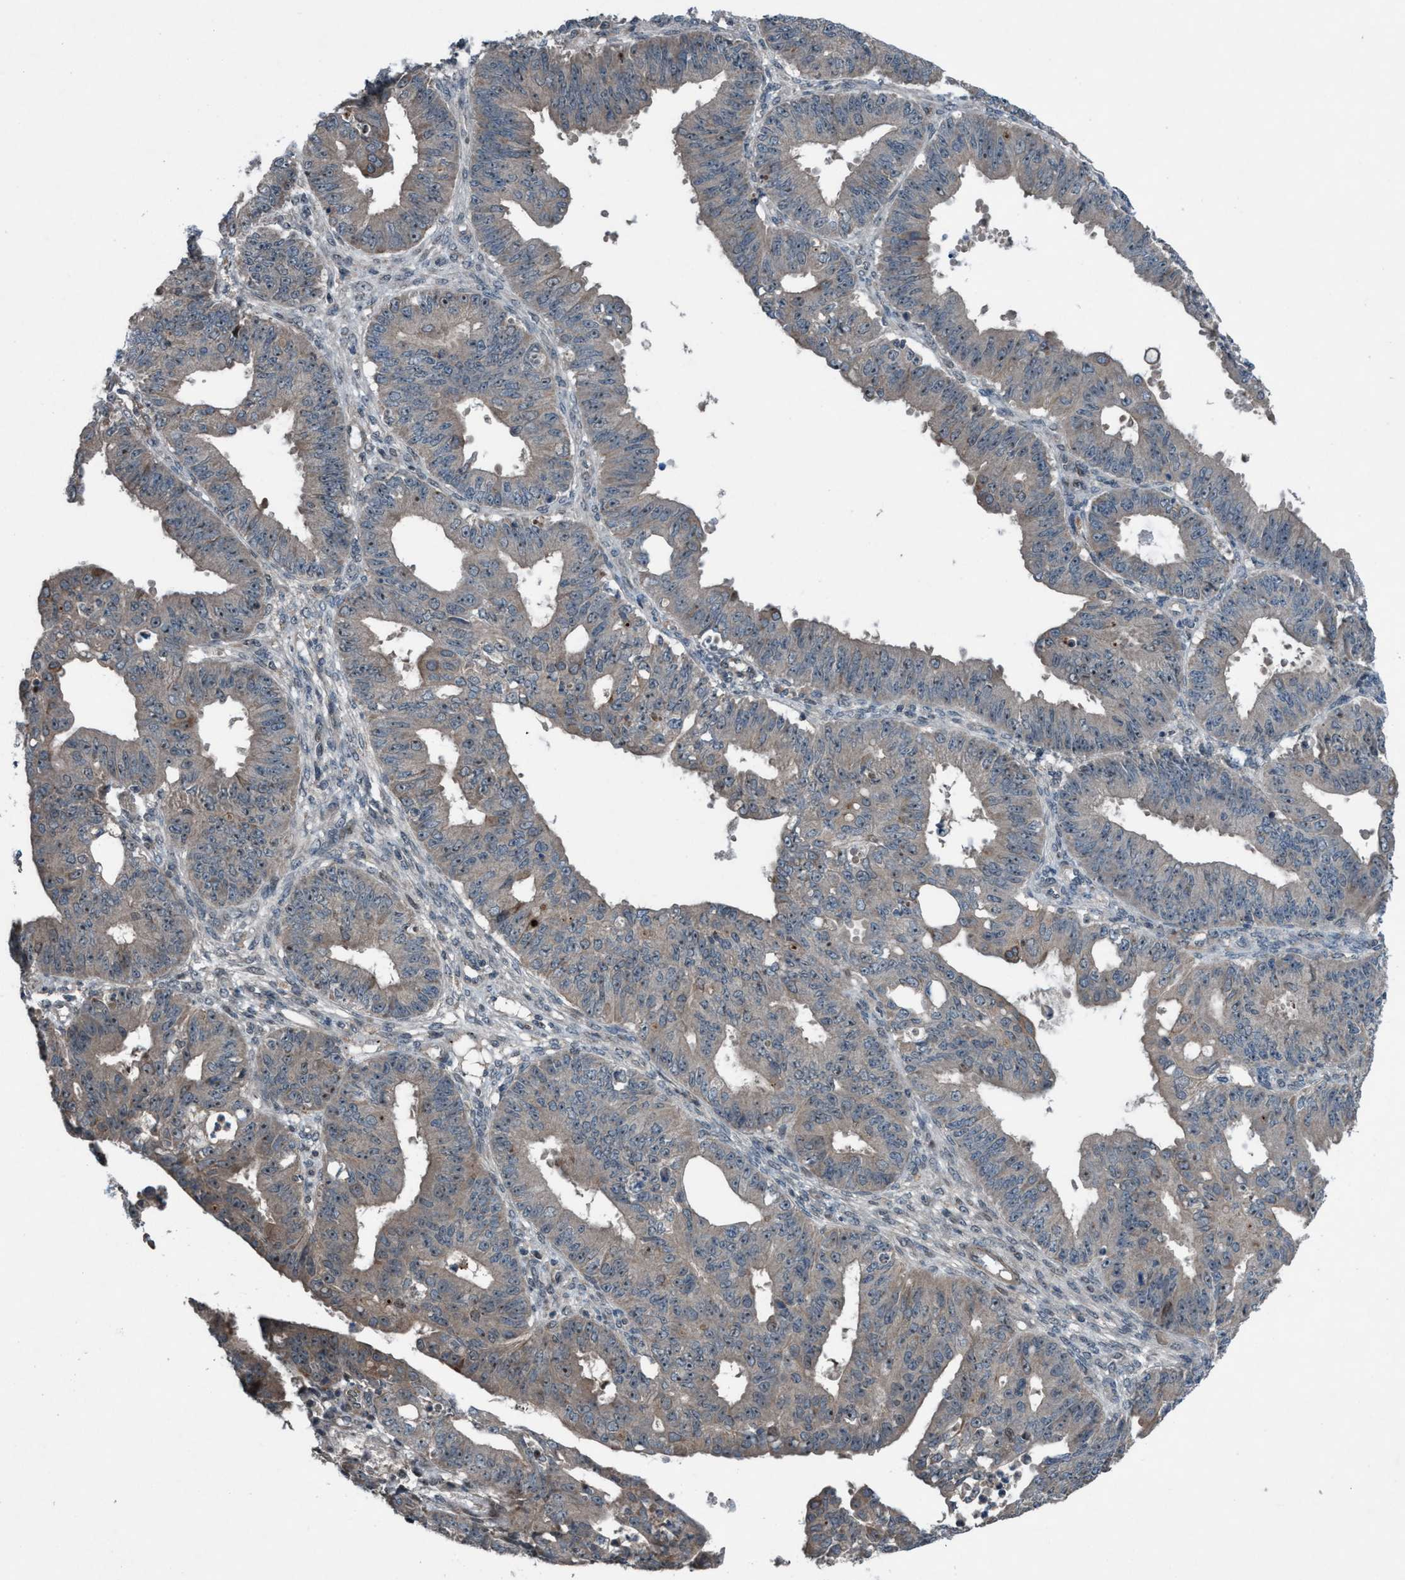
{"staining": {"intensity": "moderate", "quantity": "<25%", "location": "cytoplasmic/membranous,nuclear"}, "tissue": "ovarian cancer", "cell_type": "Tumor cells", "image_type": "cancer", "snomed": [{"axis": "morphology", "description": "Carcinoma, endometroid"}, {"axis": "topography", "description": "Ovary"}], "caption": "Immunohistochemical staining of ovarian cancer shows low levels of moderate cytoplasmic/membranous and nuclear positivity in approximately <25% of tumor cells. (DAB IHC, brown staining for protein, blue staining for nuclei).", "gene": "NISCH", "patient": {"sex": "female", "age": 42}}